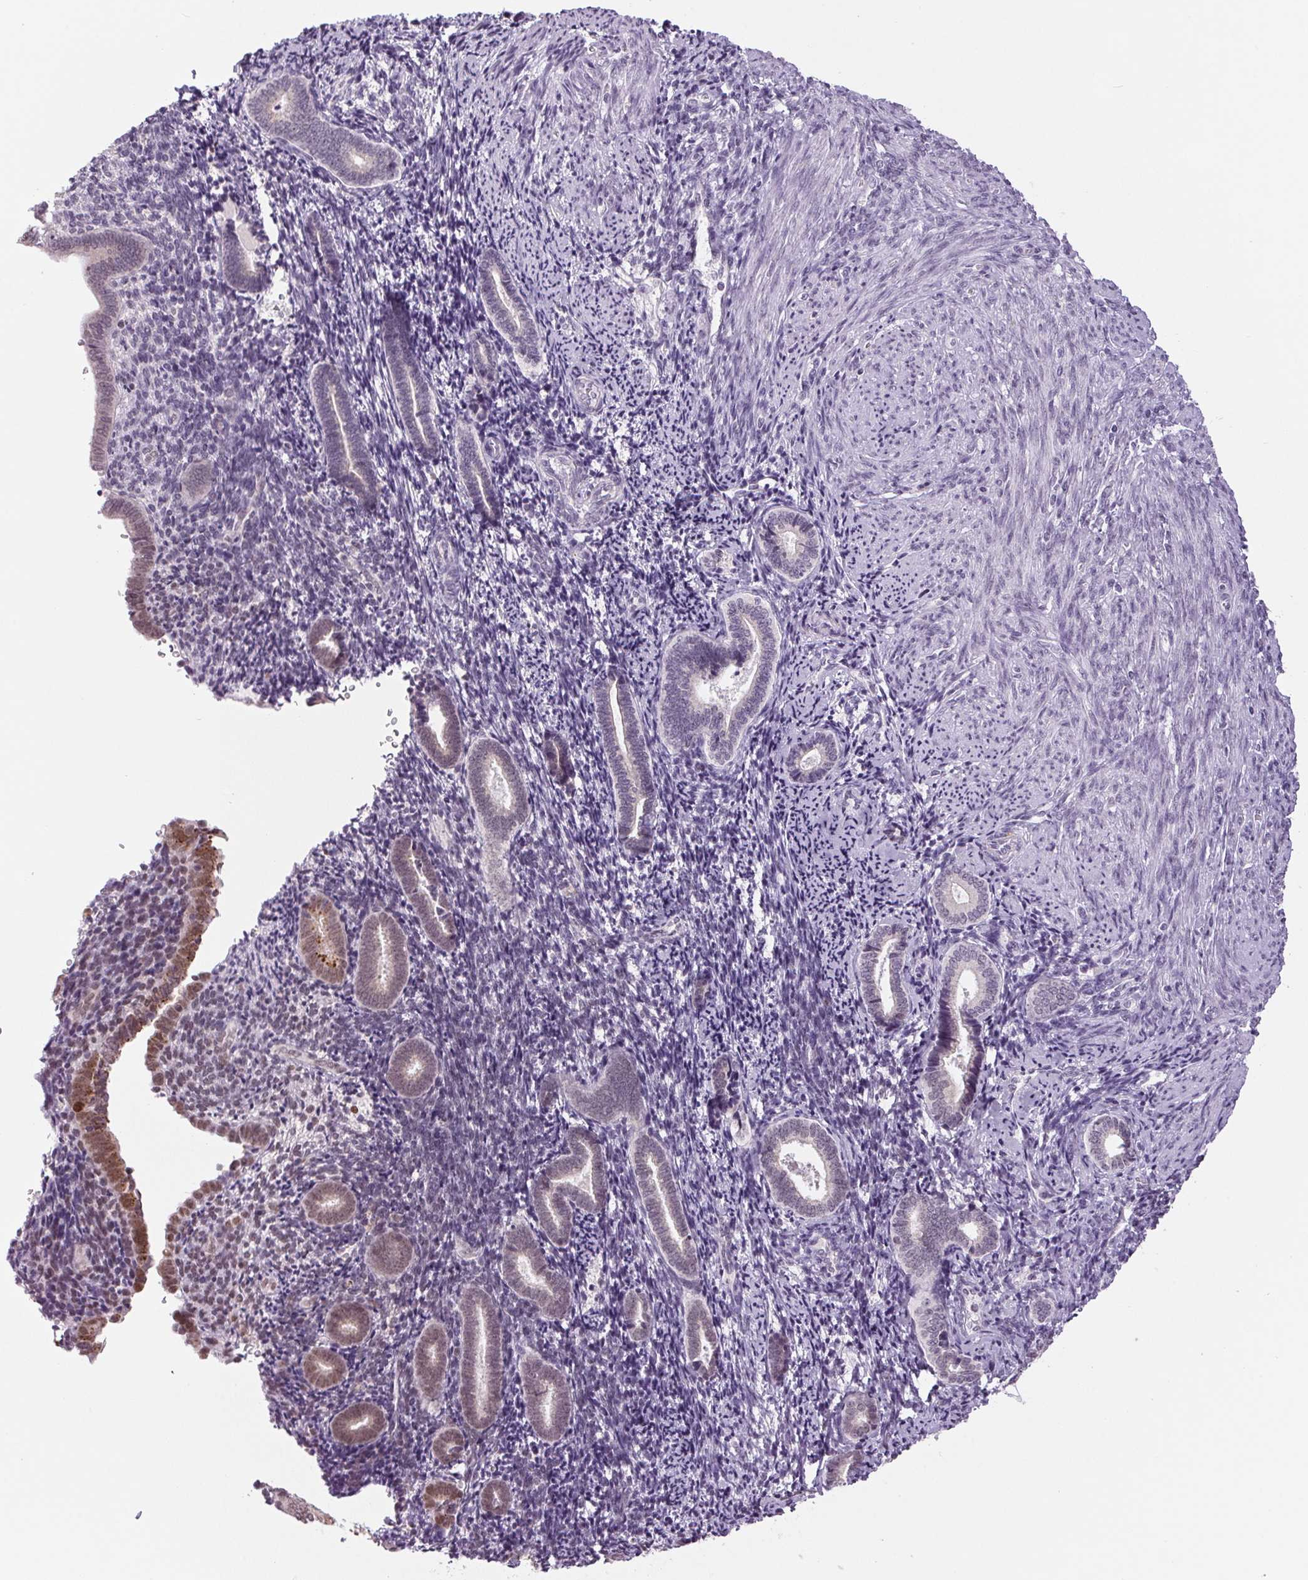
{"staining": {"intensity": "moderate", "quantity": "25%-75%", "location": "nuclear"}, "tissue": "endometrium", "cell_type": "Cells in endometrial stroma", "image_type": "normal", "snomed": [{"axis": "morphology", "description": "Normal tissue, NOS"}, {"axis": "topography", "description": "Endometrium"}], "caption": "Moderate nuclear staining is identified in about 25%-75% of cells in endometrial stroma in unremarkable endometrium.", "gene": "SMIM6", "patient": {"sex": "female", "age": 57}}